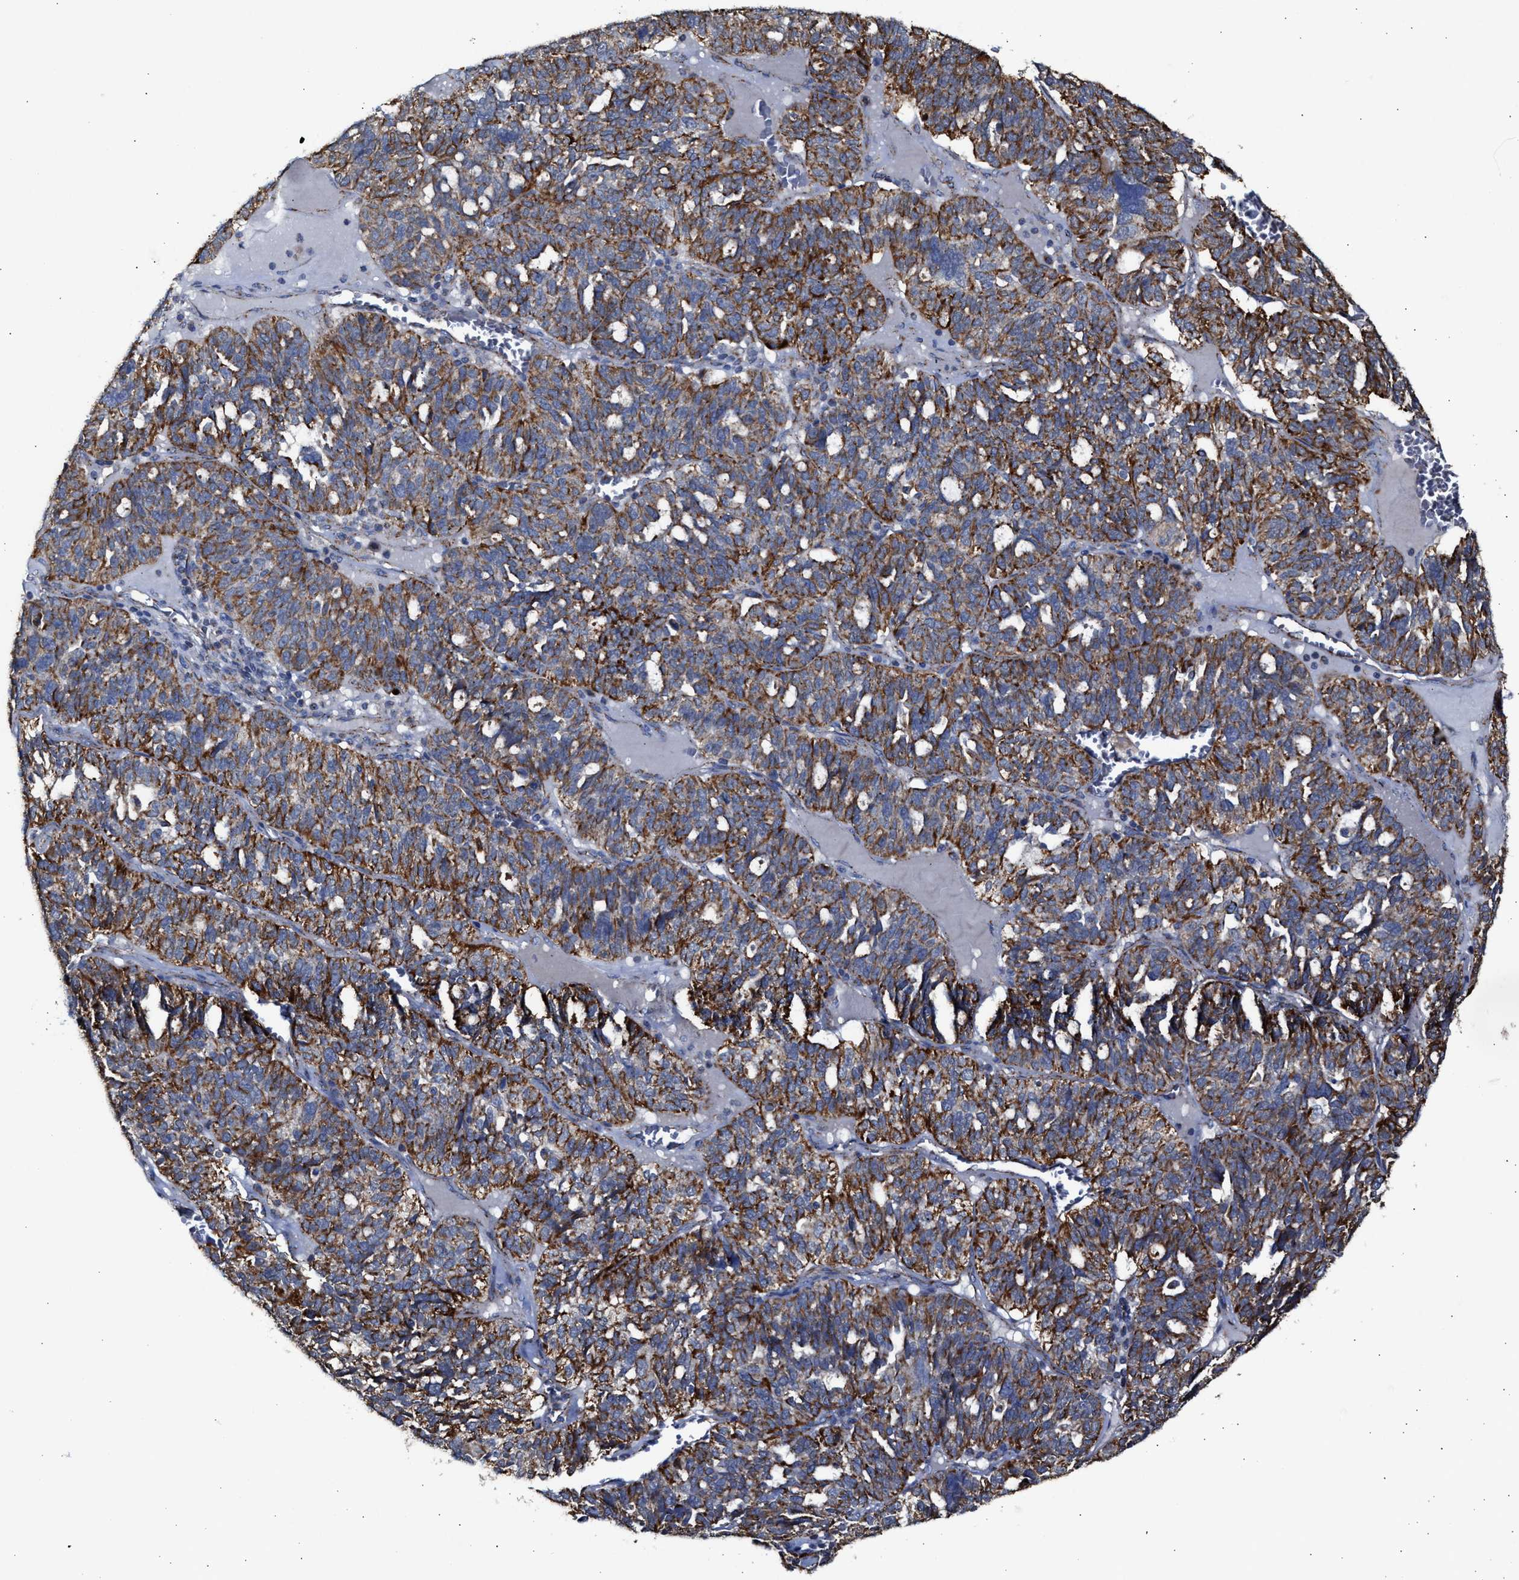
{"staining": {"intensity": "moderate", "quantity": ">75%", "location": "cytoplasmic/membranous"}, "tissue": "ovarian cancer", "cell_type": "Tumor cells", "image_type": "cancer", "snomed": [{"axis": "morphology", "description": "Cystadenocarcinoma, serous, NOS"}, {"axis": "topography", "description": "Ovary"}], "caption": "Immunohistochemistry (IHC) image of neoplastic tissue: human ovarian cancer (serous cystadenocarcinoma) stained using immunohistochemistry reveals medium levels of moderate protein expression localized specifically in the cytoplasmic/membranous of tumor cells, appearing as a cytoplasmic/membranous brown color.", "gene": "MECR", "patient": {"sex": "female", "age": 59}}